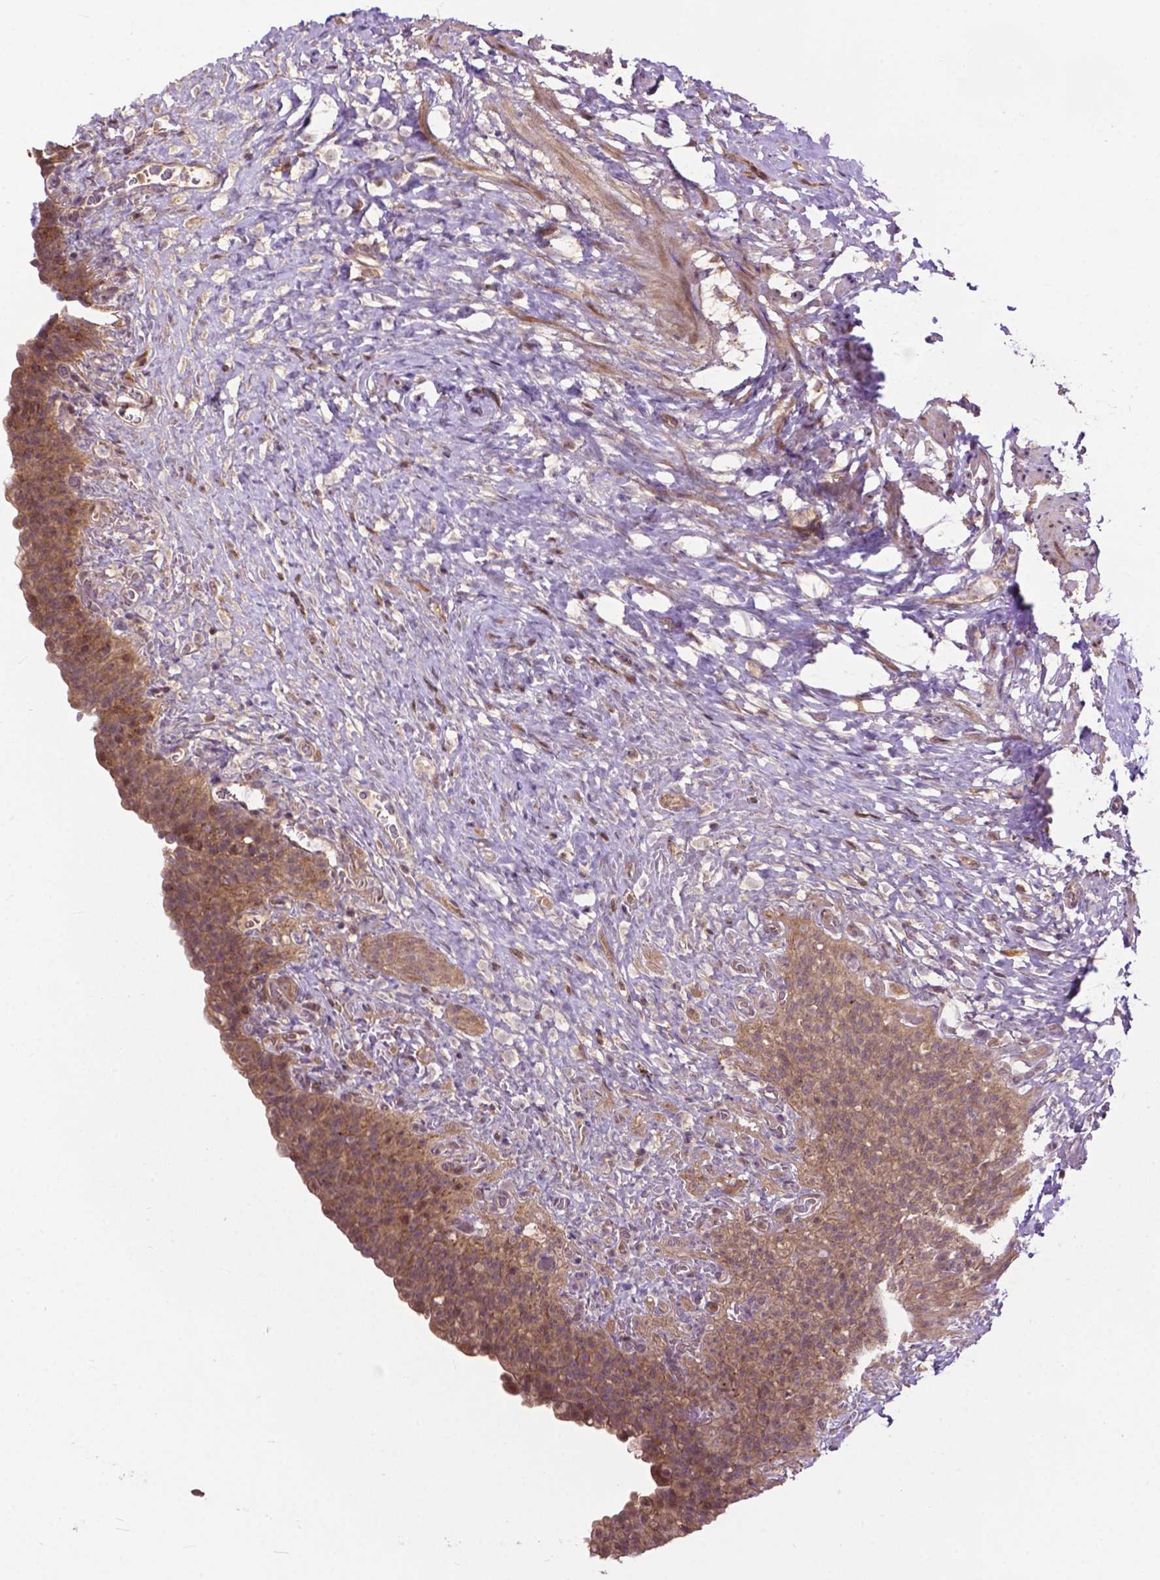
{"staining": {"intensity": "moderate", "quantity": ">75%", "location": "cytoplasmic/membranous"}, "tissue": "urinary bladder", "cell_type": "Urothelial cells", "image_type": "normal", "snomed": [{"axis": "morphology", "description": "Normal tissue, NOS"}, {"axis": "topography", "description": "Urinary bladder"}, {"axis": "topography", "description": "Prostate"}], "caption": "Immunohistochemical staining of unremarkable human urinary bladder exhibits >75% levels of moderate cytoplasmic/membranous protein staining in about >75% of urothelial cells.", "gene": "CHMP4A", "patient": {"sex": "male", "age": 76}}